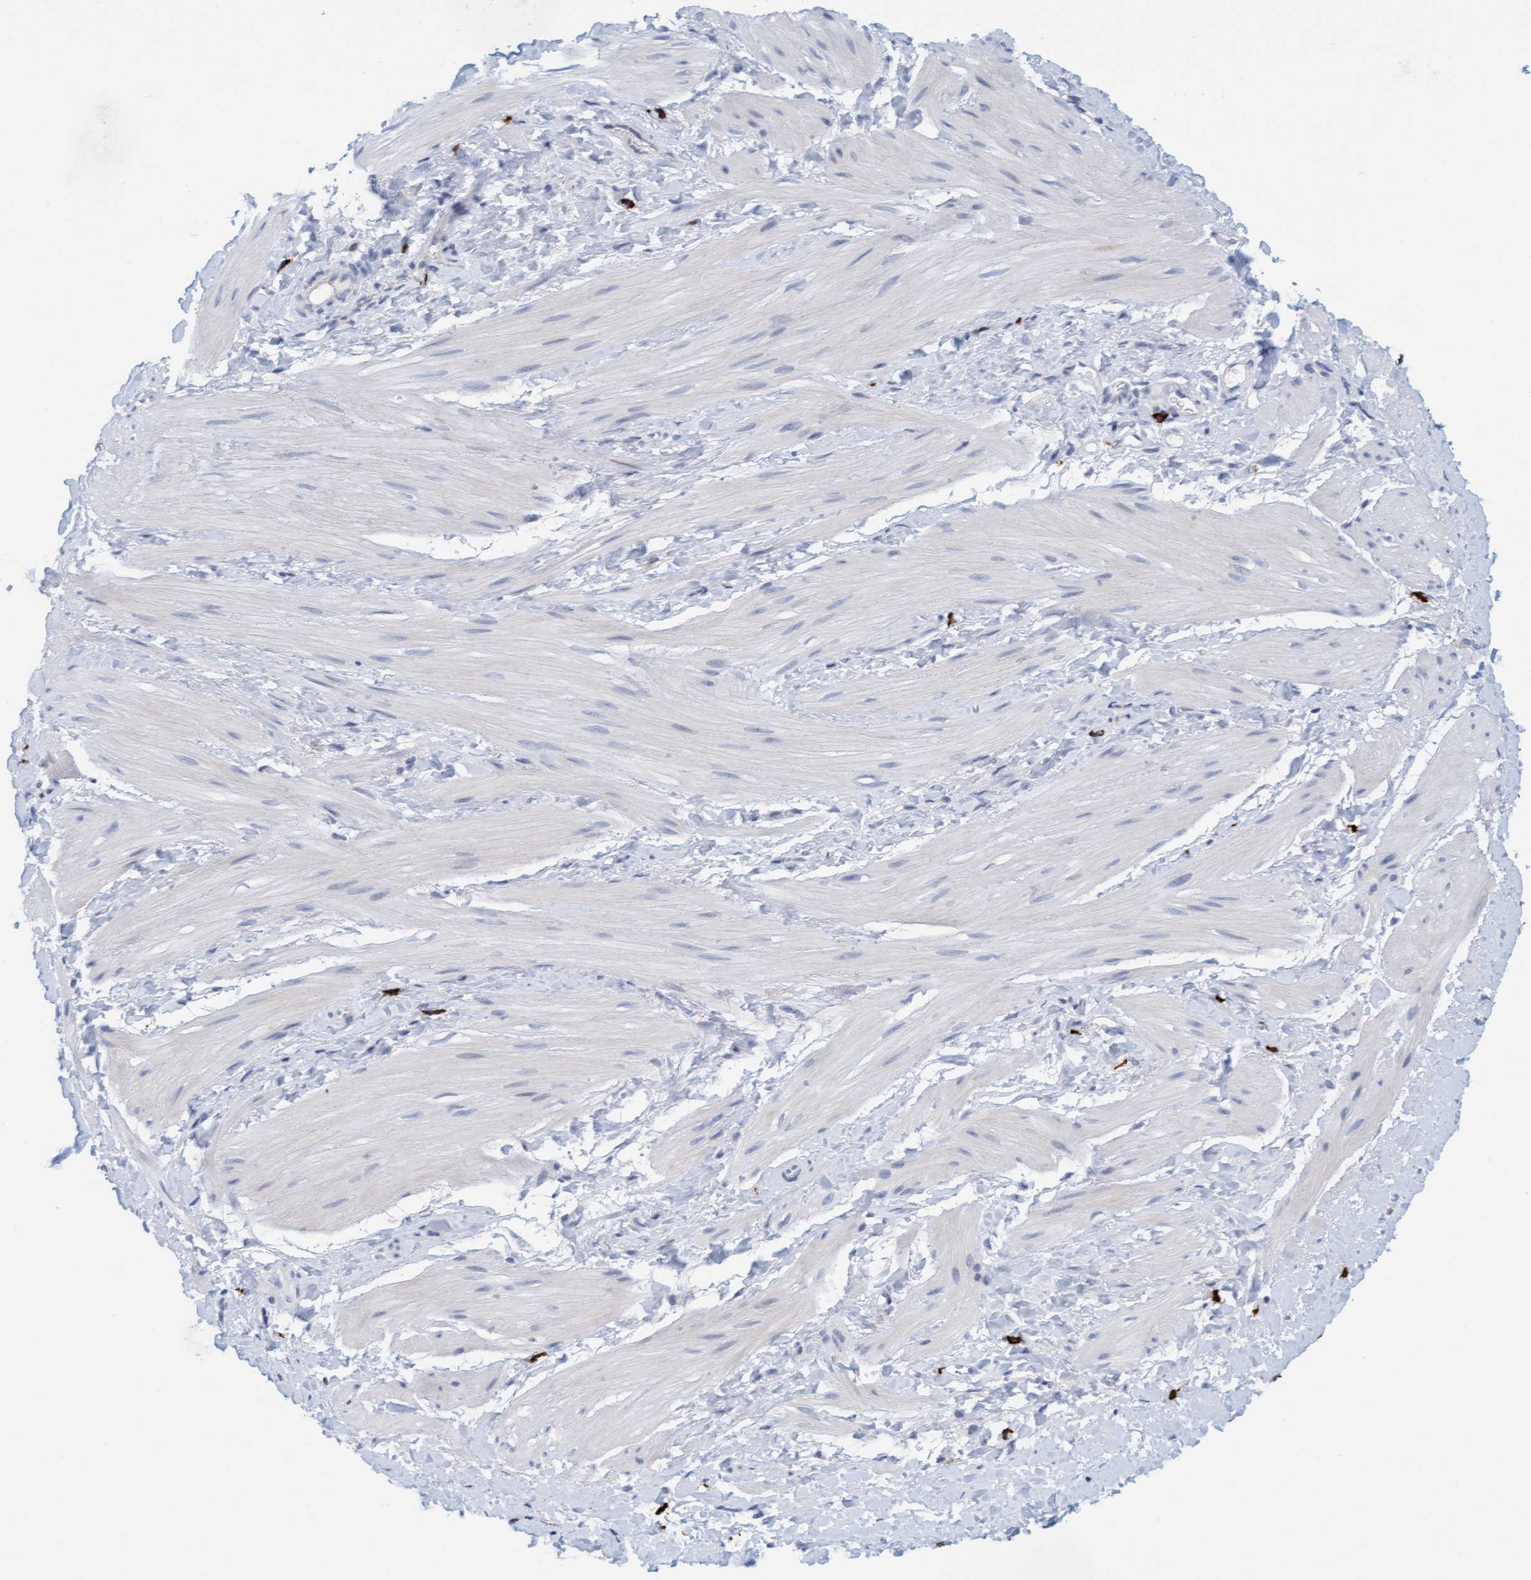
{"staining": {"intensity": "negative", "quantity": "none", "location": "none"}, "tissue": "smooth muscle", "cell_type": "Smooth muscle cells", "image_type": "normal", "snomed": [{"axis": "morphology", "description": "Normal tissue, NOS"}, {"axis": "topography", "description": "Smooth muscle"}], "caption": "Human smooth muscle stained for a protein using immunohistochemistry (IHC) shows no expression in smooth muscle cells.", "gene": "CPA3", "patient": {"sex": "male", "age": 16}}